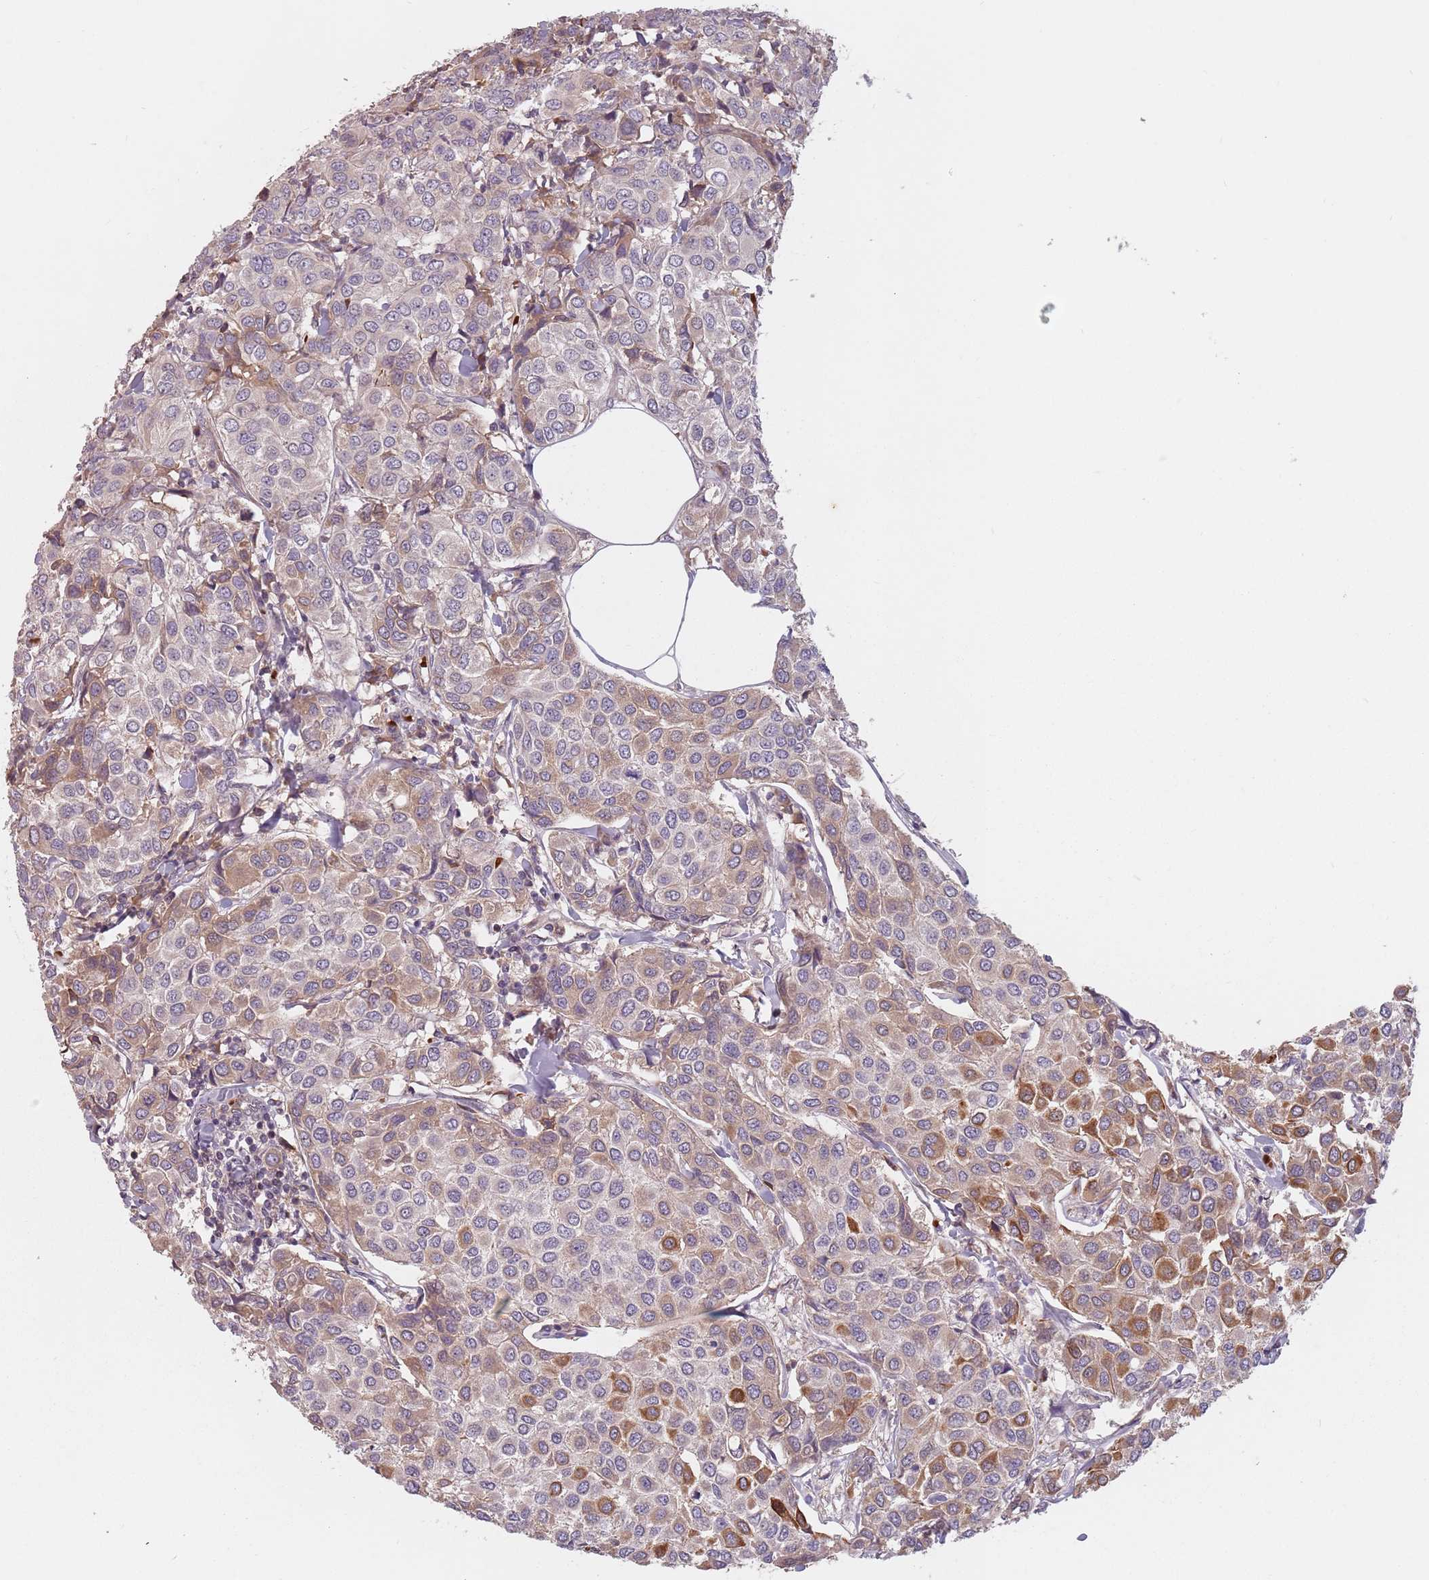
{"staining": {"intensity": "moderate", "quantity": "25%-75%", "location": "cytoplasmic/membranous"}, "tissue": "breast cancer", "cell_type": "Tumor cells", "image_type": "cancer", "snomed": [{"axis": "morphology", "description": "Duct carcinoma"}, {"axis": "topography", "description": "Breast"}], "caption": "High-power microscopy captured an immunohistochemistry micrograph of invasive ductal carcinoma (breast), revealing moderate cytoplasmic/membranous expression in about 25%-75% of tumor cells.", "gene": "GPR180", "patient": {"sex": "female", "age": 55}}